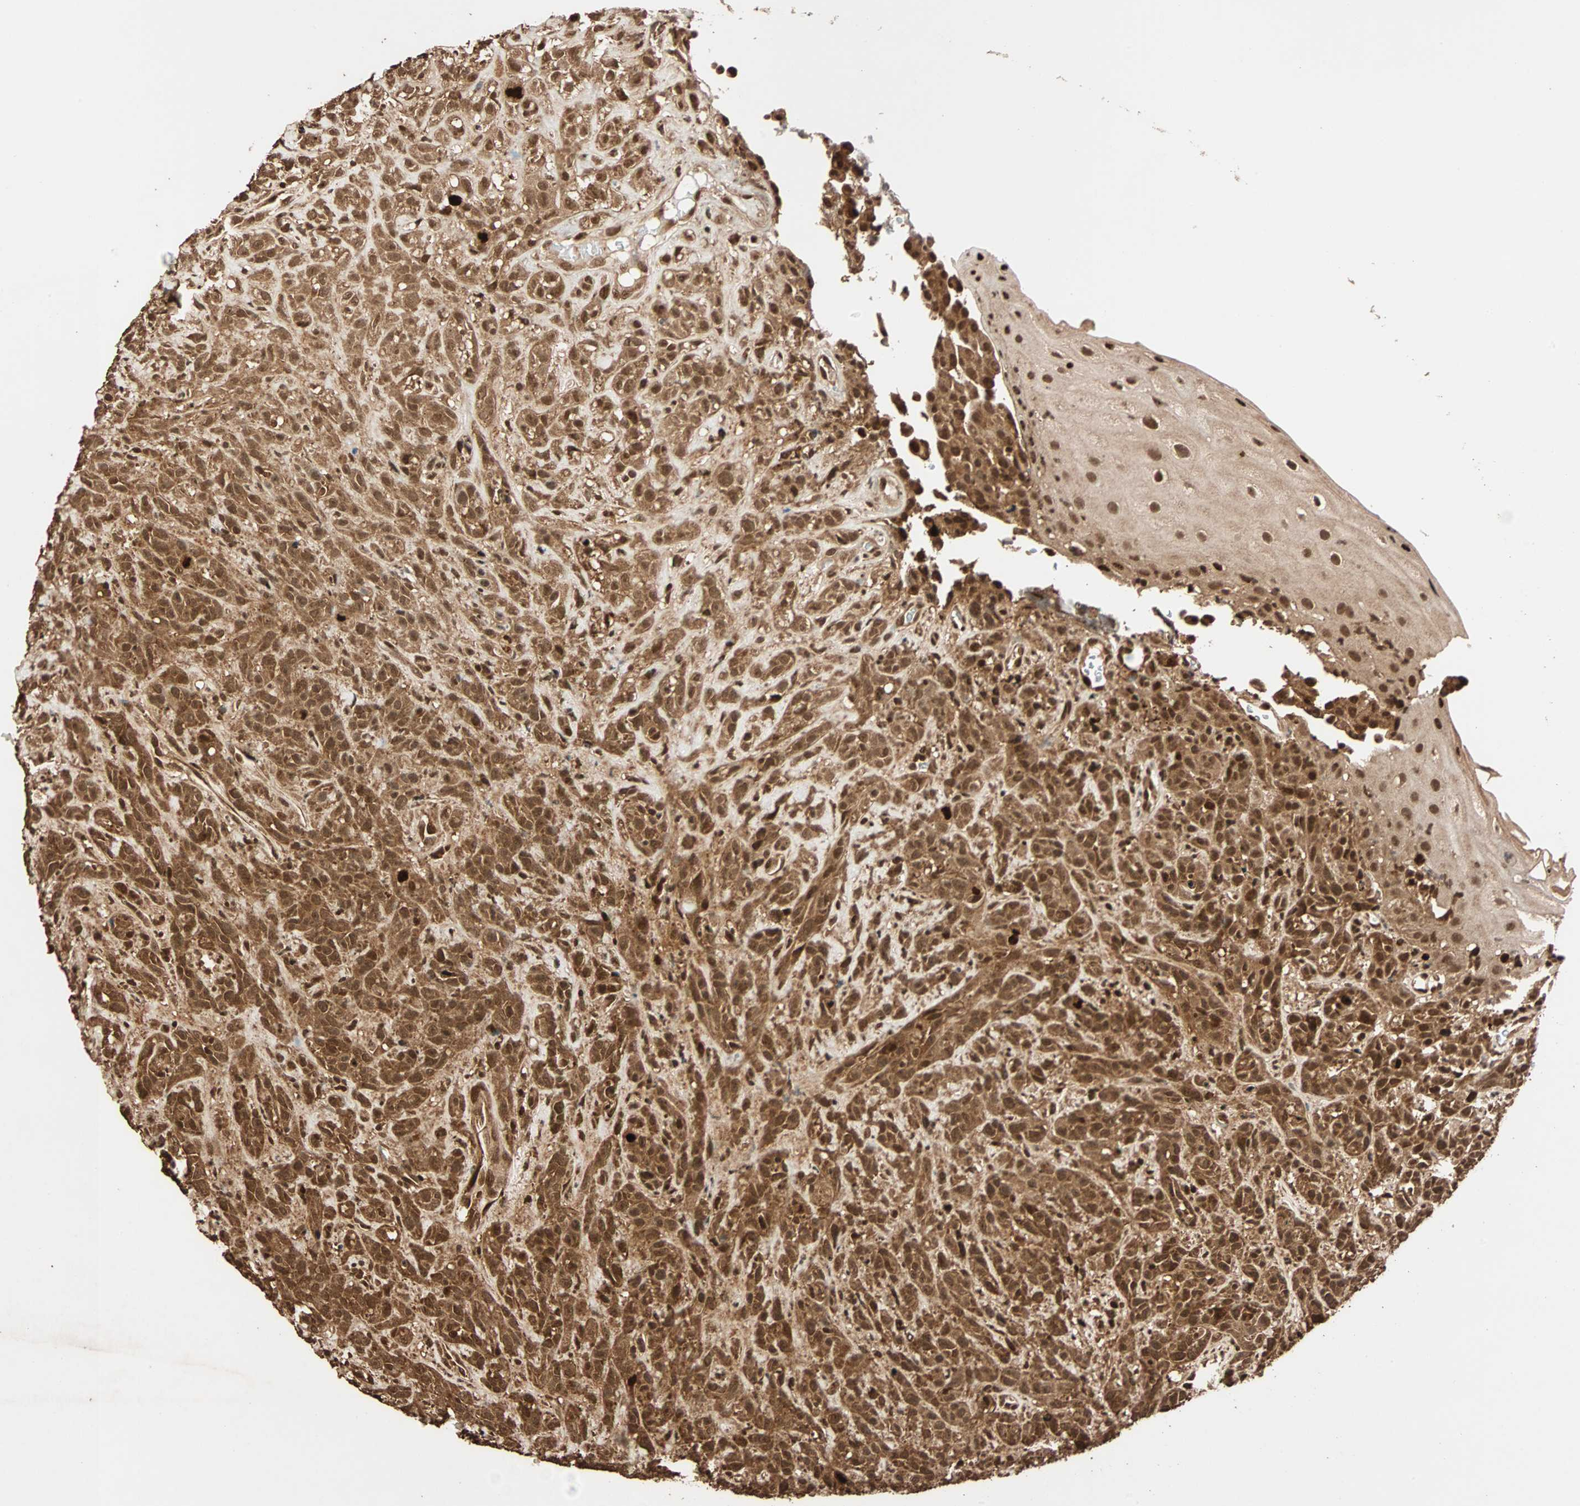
{"staining": {"intensity": "moderate", "quantity": ">75%", "location": "cytoplasmic/membranous,nuclear"}, "tissue": "head and neck cancer", "cell_type": "Tumor cells", "image_type": "cancer", "snomed": [{"axis": "morphology", "description": "Normal tissue, NOS"}, {"axis": "morphology", "description": "Squamous cell carcinoma, NOS"}, {"axis": "topography", "description": "Cartilage tissue"}, {"axis": "topography", "description": "Head-Neck"}], "caption": "Immunohistochemical staining of human squamous cell carcinoma (head and neck) demonstrates moderate cytoplasmic/membranous and nuclear protein expression in about >75% of tumor cells.", "gene": "ALKBH5", "patient": {"sex": "male", "age": 62}}